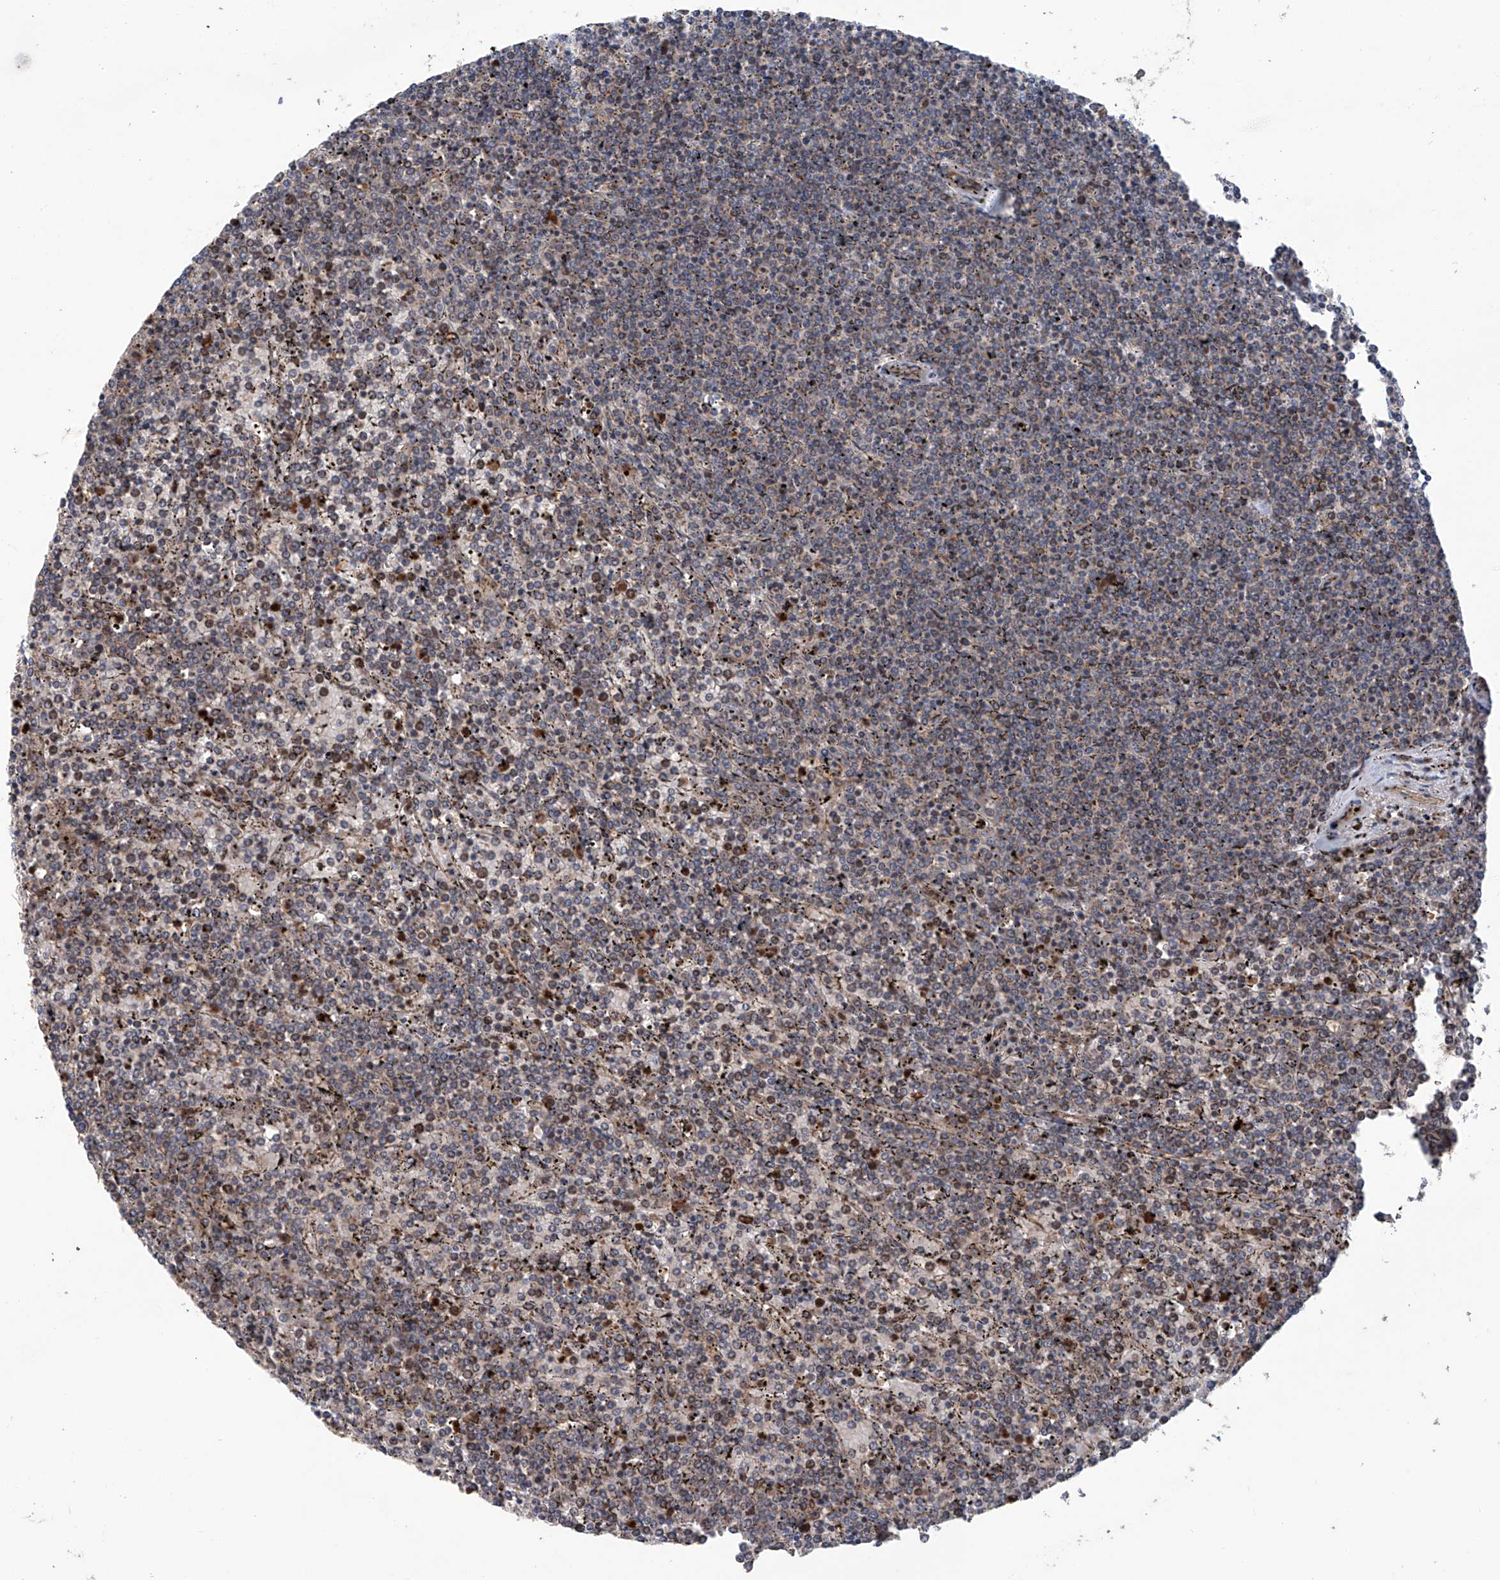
{"staining": {"intensity": "weak", "quantity": "25%-75%", "location": "cytoplasmic/membranous"}, "tissue": "lymphoma", "cell_type": "Tumor cells", "image_type": "cancer", "snomed": [{"axis": "morphology", "description": "Malignant lymphoma, non-Hodgkin's type, Low grade"}, {"axis": "topography", "description": "Spleen"}], "caption": "The immunohistochemical stain shows weak cytoplasmic/membranous positivity in tumor cells of malignant lymphoma, non-Hodgkin's type (low-grade) tissue. The staining is performed using DAB brown chromogen to label protein expression. The nuclei are counter-stained blue using hematoxylin.", "gene": "EIF2D", "patient": {"sex": "female", "age": 19}}